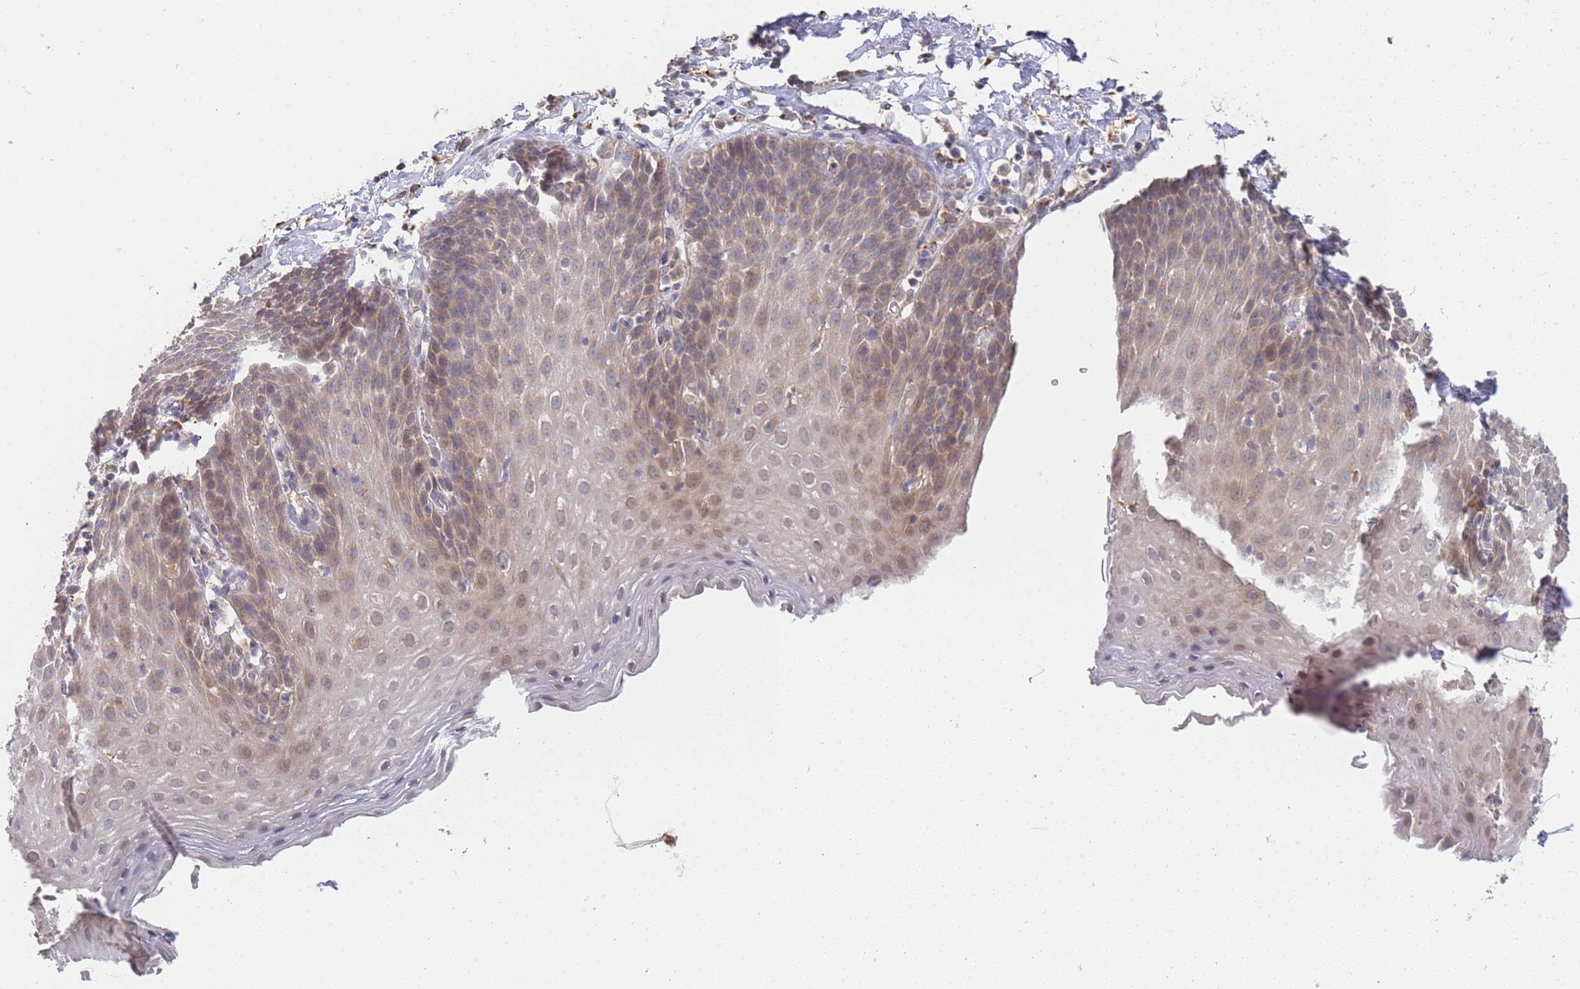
{"staining": {"intensity": "moderate", "quantity": "25%-75%", "location": "cytoplasmic/membranous"}, "tissue": "esophagus", "cell_type": "Squamous epithelial cells", "image_type": "normal", "snomed": [{"axis": "morphology", "description": "Normal tissue, NOS"}, {"axis": "topography", "description": "Esophagus"}], "caption": "Immunohistochemistry (IHC) histopathology image of normal human esophagus stained for a protein (brown), which shows medium levels of moderate cytoplasmic/membranous positivity in about 25%-75% of squamous epithelial cells.", "gene": "VRK2", "patient": {"sex": "female", "age": 61}}